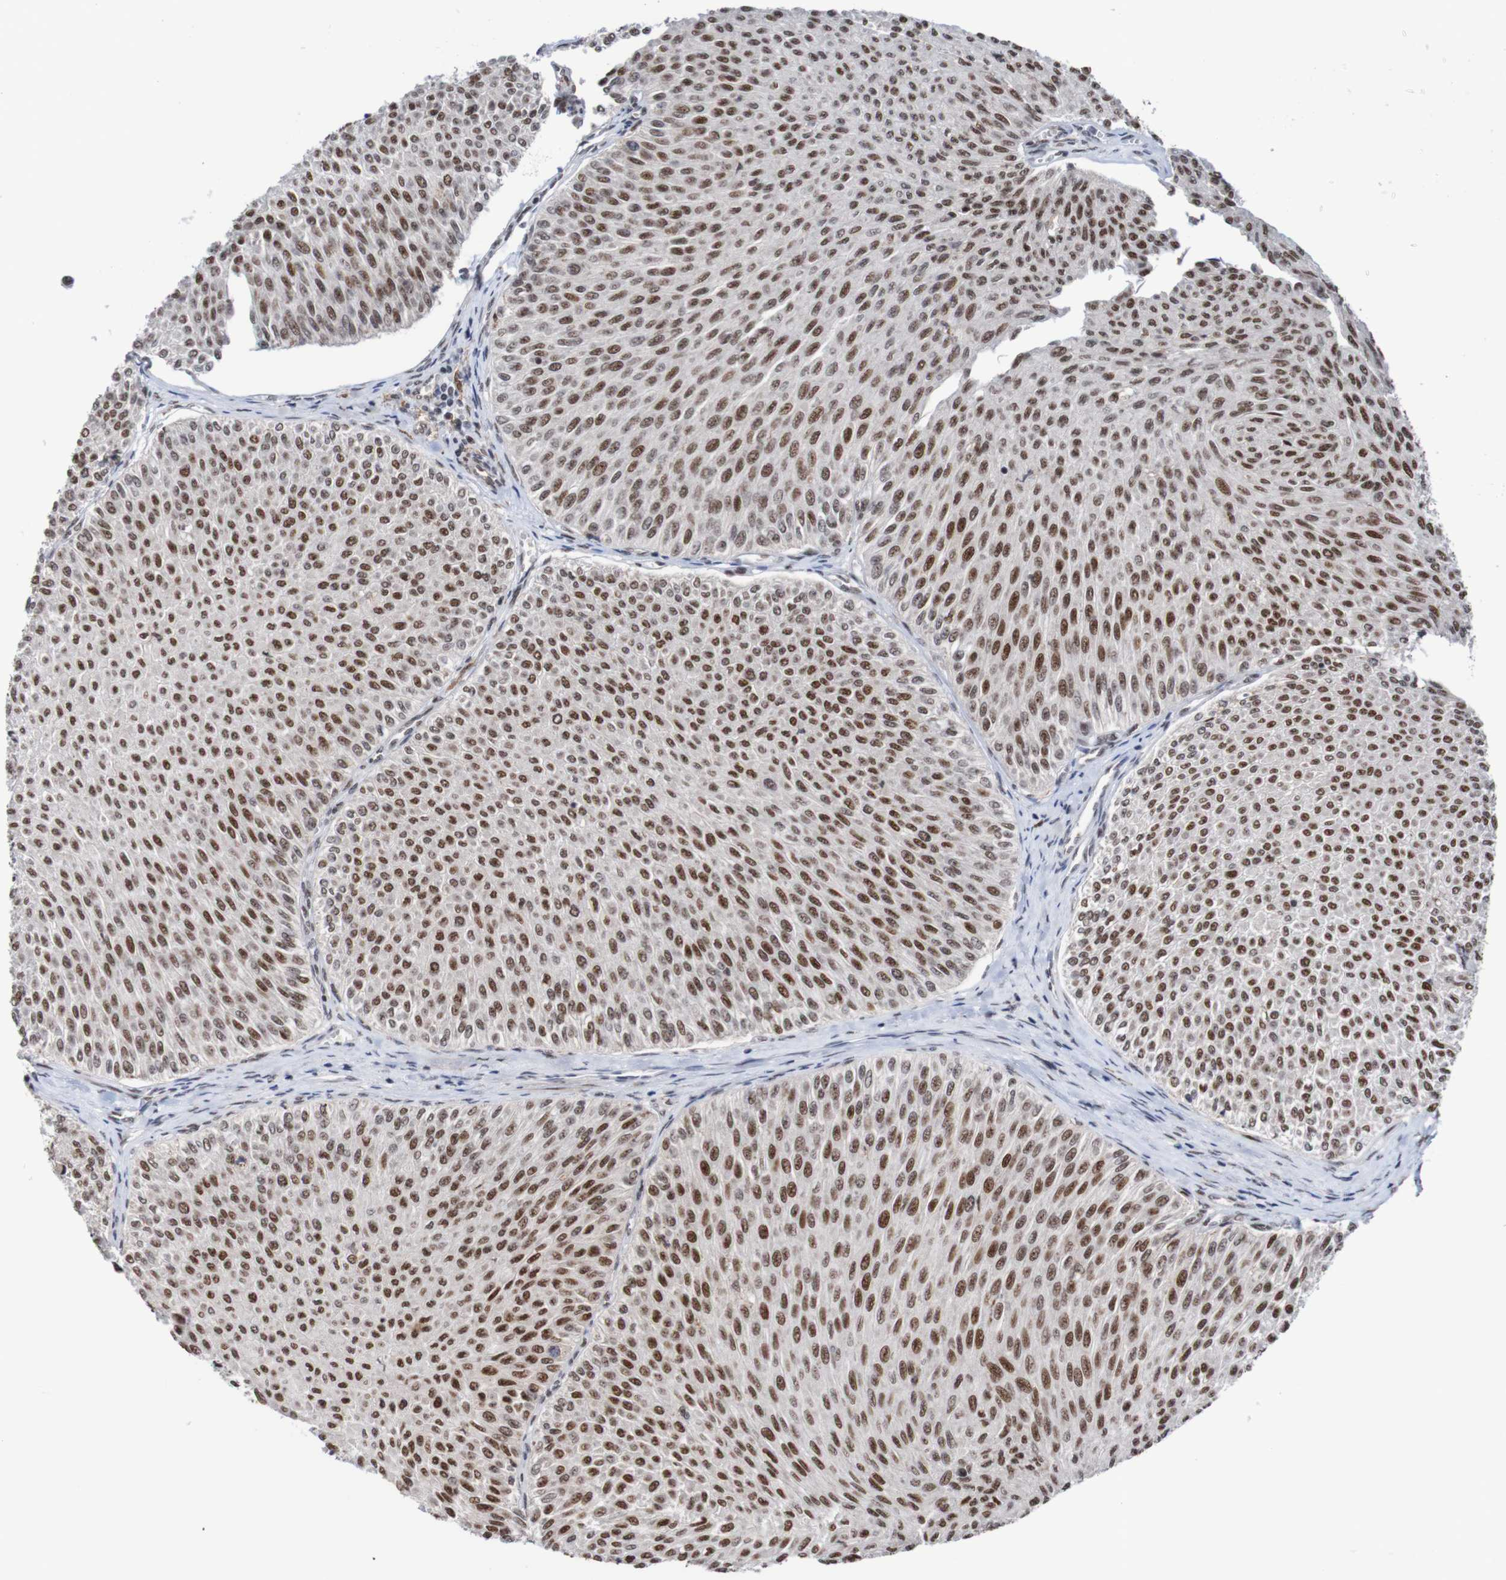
{"staining": {"intensity": "strong", "quantity": "25%-75%", "location": "nuclear"}, "tissue": "urothelial cancer", "cell_type": "Tumor cells", "image_type": "cancer", "snomed": [{"axis": "morphology", "description": "Urothelial carcinoma, Low grade"}, {"axis": "topography", "description": "Urinary bladder"}], "caption": "The immunohistochemical stain highlights strong nuclear expression in tumor cells of low-grade urothelial carcinoma tissue.", "gene": "CDC5L", "patient": {"sex": "male", "age": 78}}